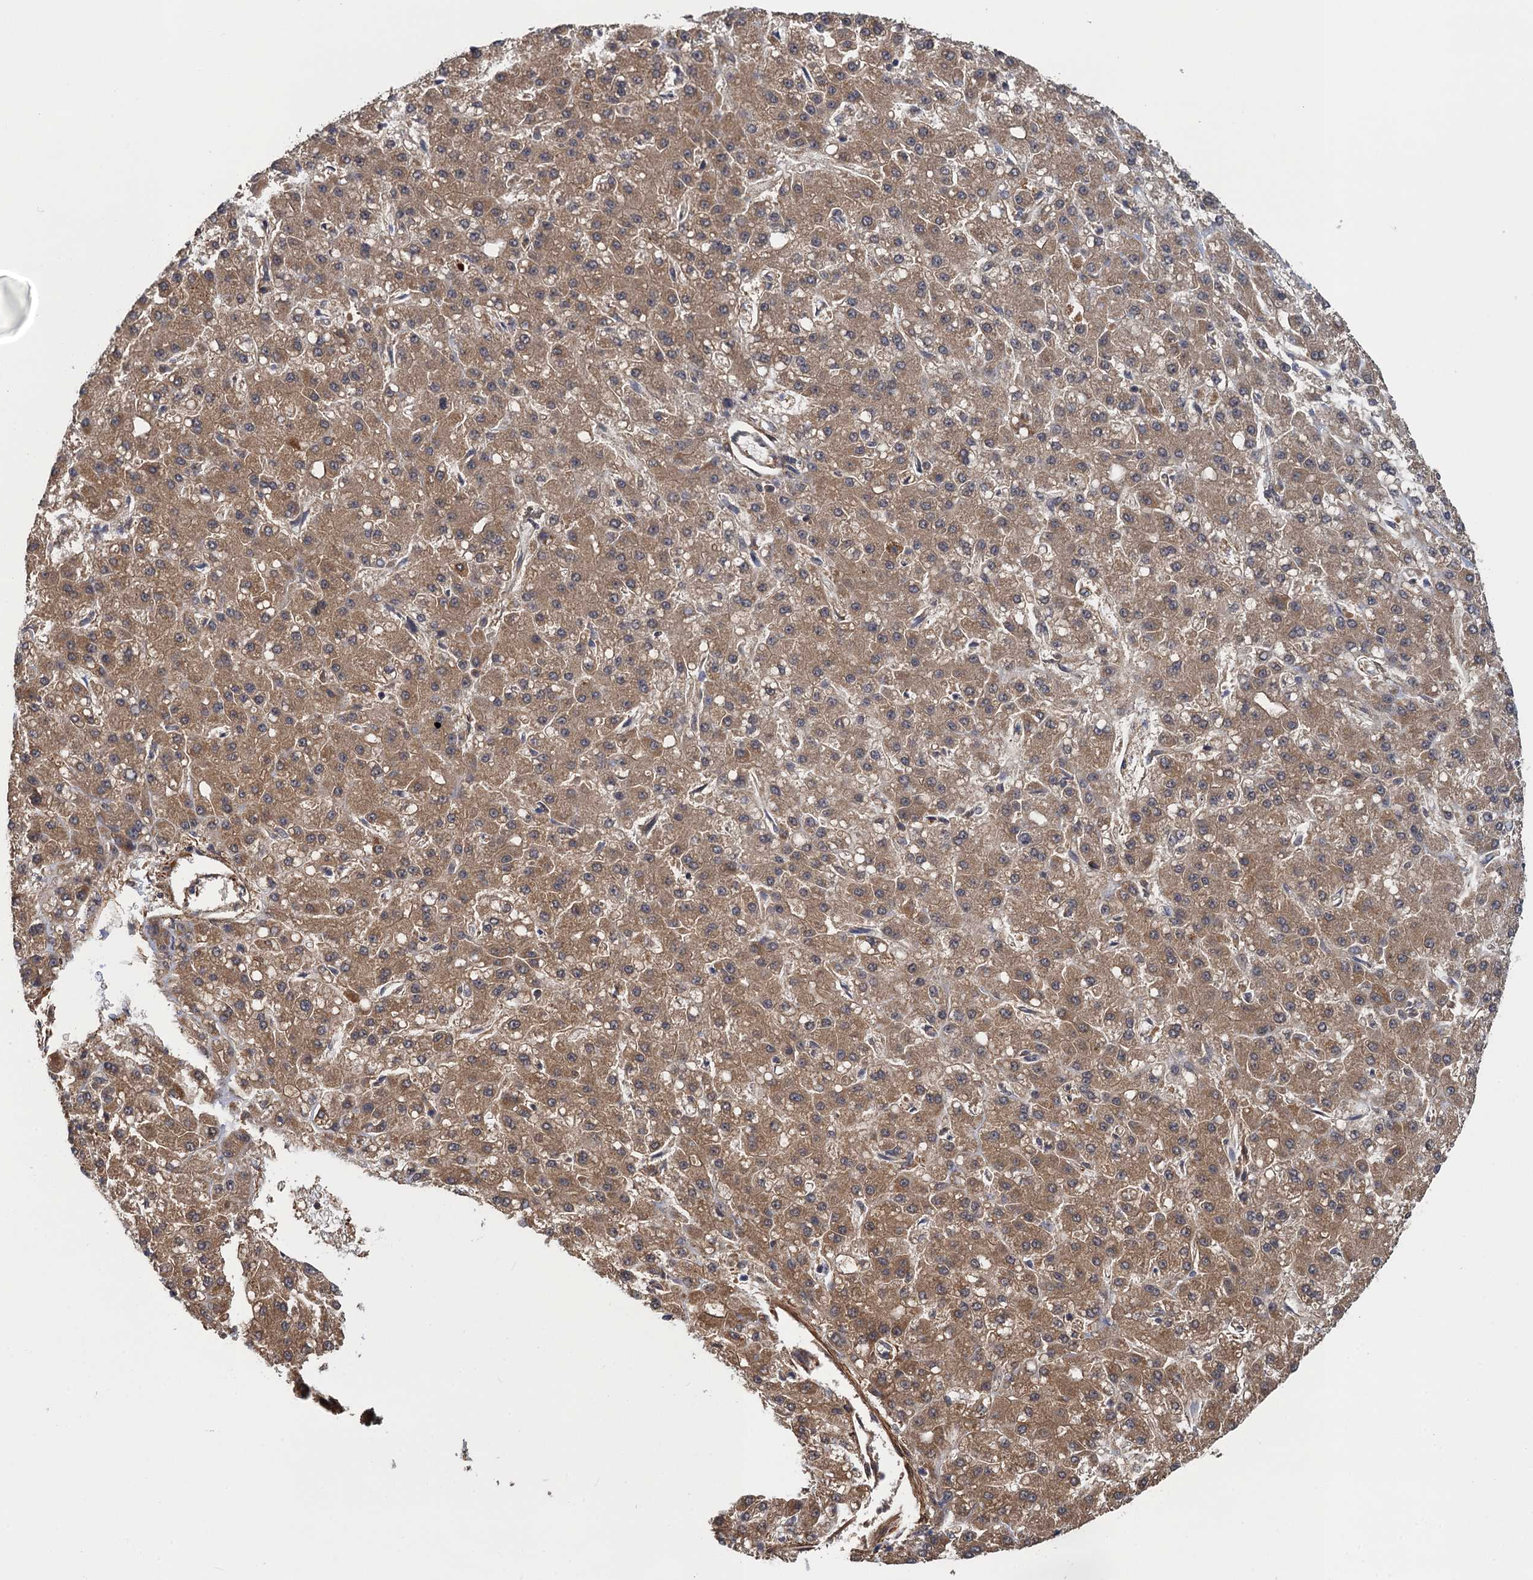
{"staining": {"intensity": "moderate", "quantity": ">75%", "location": "cytoplasmic/membranous"}, "tissue": "liver cancer", "cell_type": "Tumor cells", "image_type": "cancer", "snomed": [{"axis": "morphology", "description": "Carcinoma, Hepatocellular, NOS"}, {"axis": "topography", "description": "Liver"}], "caption": "Protein staining demonstrates moderate cytoplasmic/membranous positivity in approximately >75% of tumor cells in liver hepatocellular carcinoma. The protein is stained brown, and the nuclei are stained in blue (DAB (3,3'-diaminobenzidine) IHC with brightfield microscopy, high magnification).", "gene": "GCSH", "patient": {"sex": "male", "age": 67}}